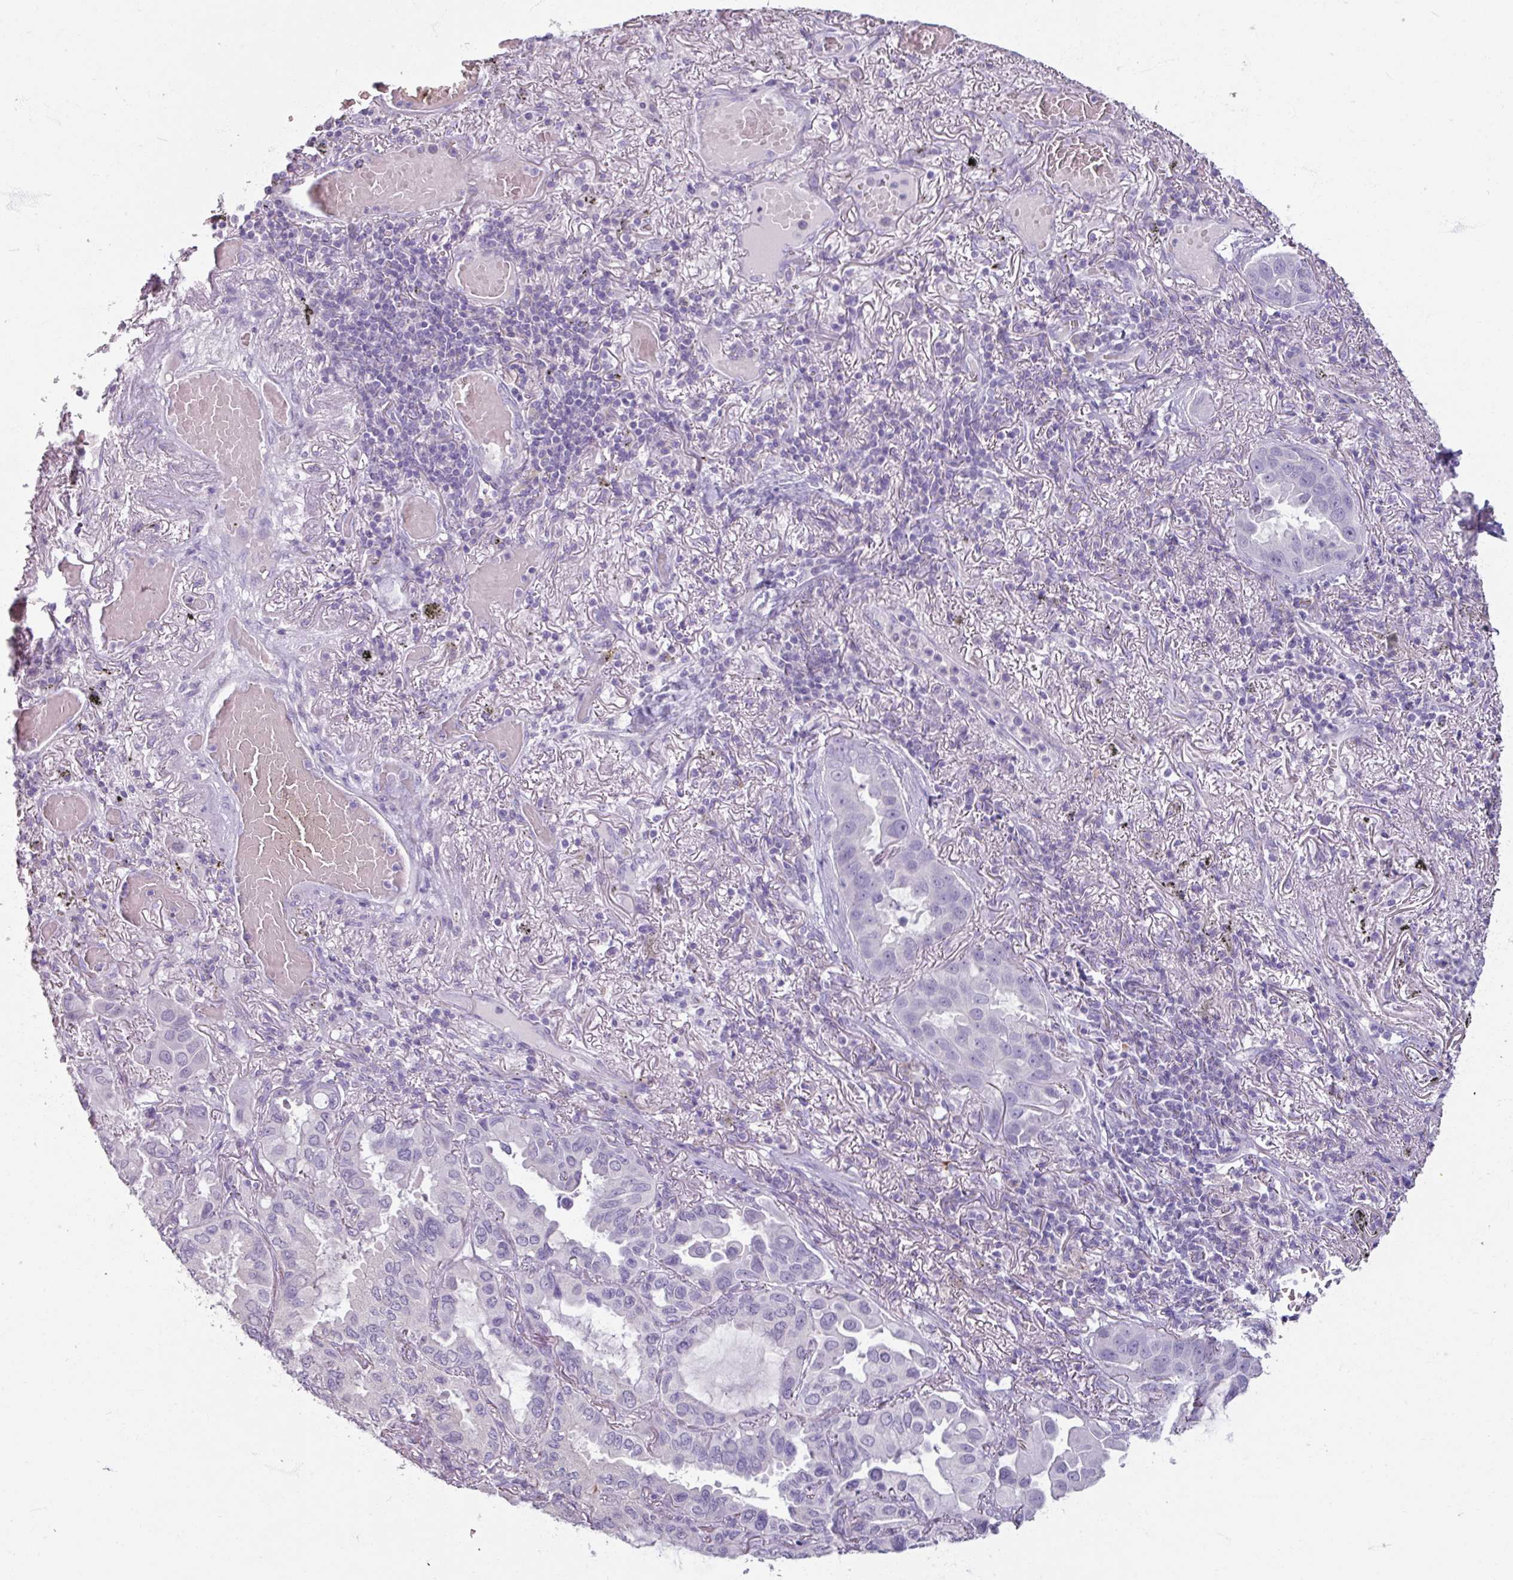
{"staining": {"intensity": "negative", "quantity": "none", "location": "none"}, "tissue": "lung cancer", "cell_type": "Tumor cells", "image_type": "cancer", "snomed": [{"axis": "morphology", "description": "Adenocarcinoma, NOS"}, {"axis": "topography", "description": "Lung"}], "caption": "The micrograph reveals no staining of tumor cells in lung cancer.", "gene": "SLC27A5", "patient": {"sex": "male", "age": 64}}